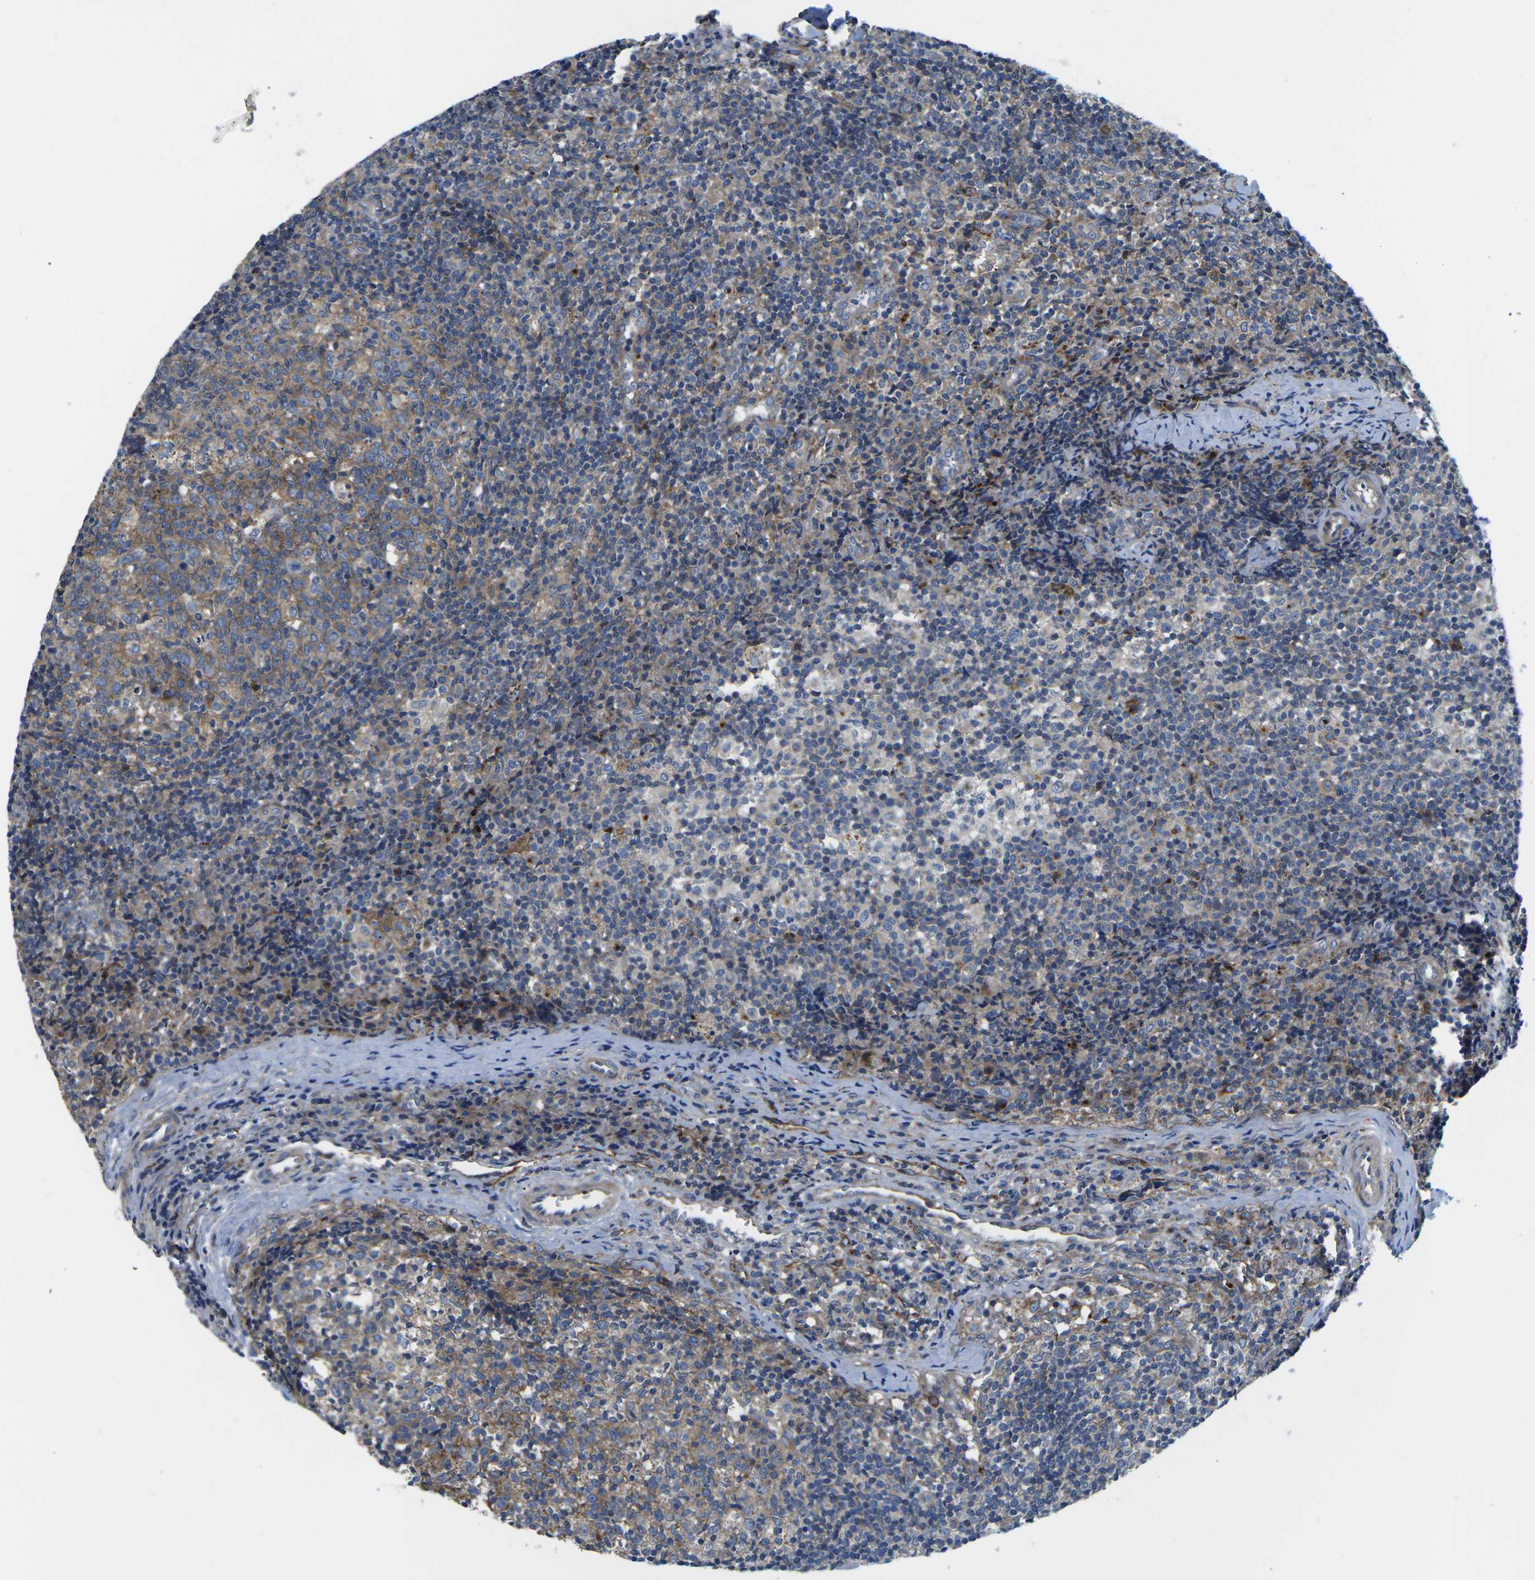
{"staining": {"intensity": "moderate", "quantity": "<25%", "location": "cytoplasmic/membranous"}, "tissue": "lymph node", "cell_type": "Germinal center cells", "image_type": "normal", "snomed": [{"axis": "morphology", "description": "Normal tissue, NOS"}, {"axis": "morphology", "description": "Inflammation, NOS"}, {"axis": "topography", "description": "Lymph node"}], "caption": "Unremarkable lymph node reveals moderate cytoplasmic/membranous expression in approximately <25% of germinal center cells.", "gene": "DLG1", "patient": {"sex": "male", "age": 55}}